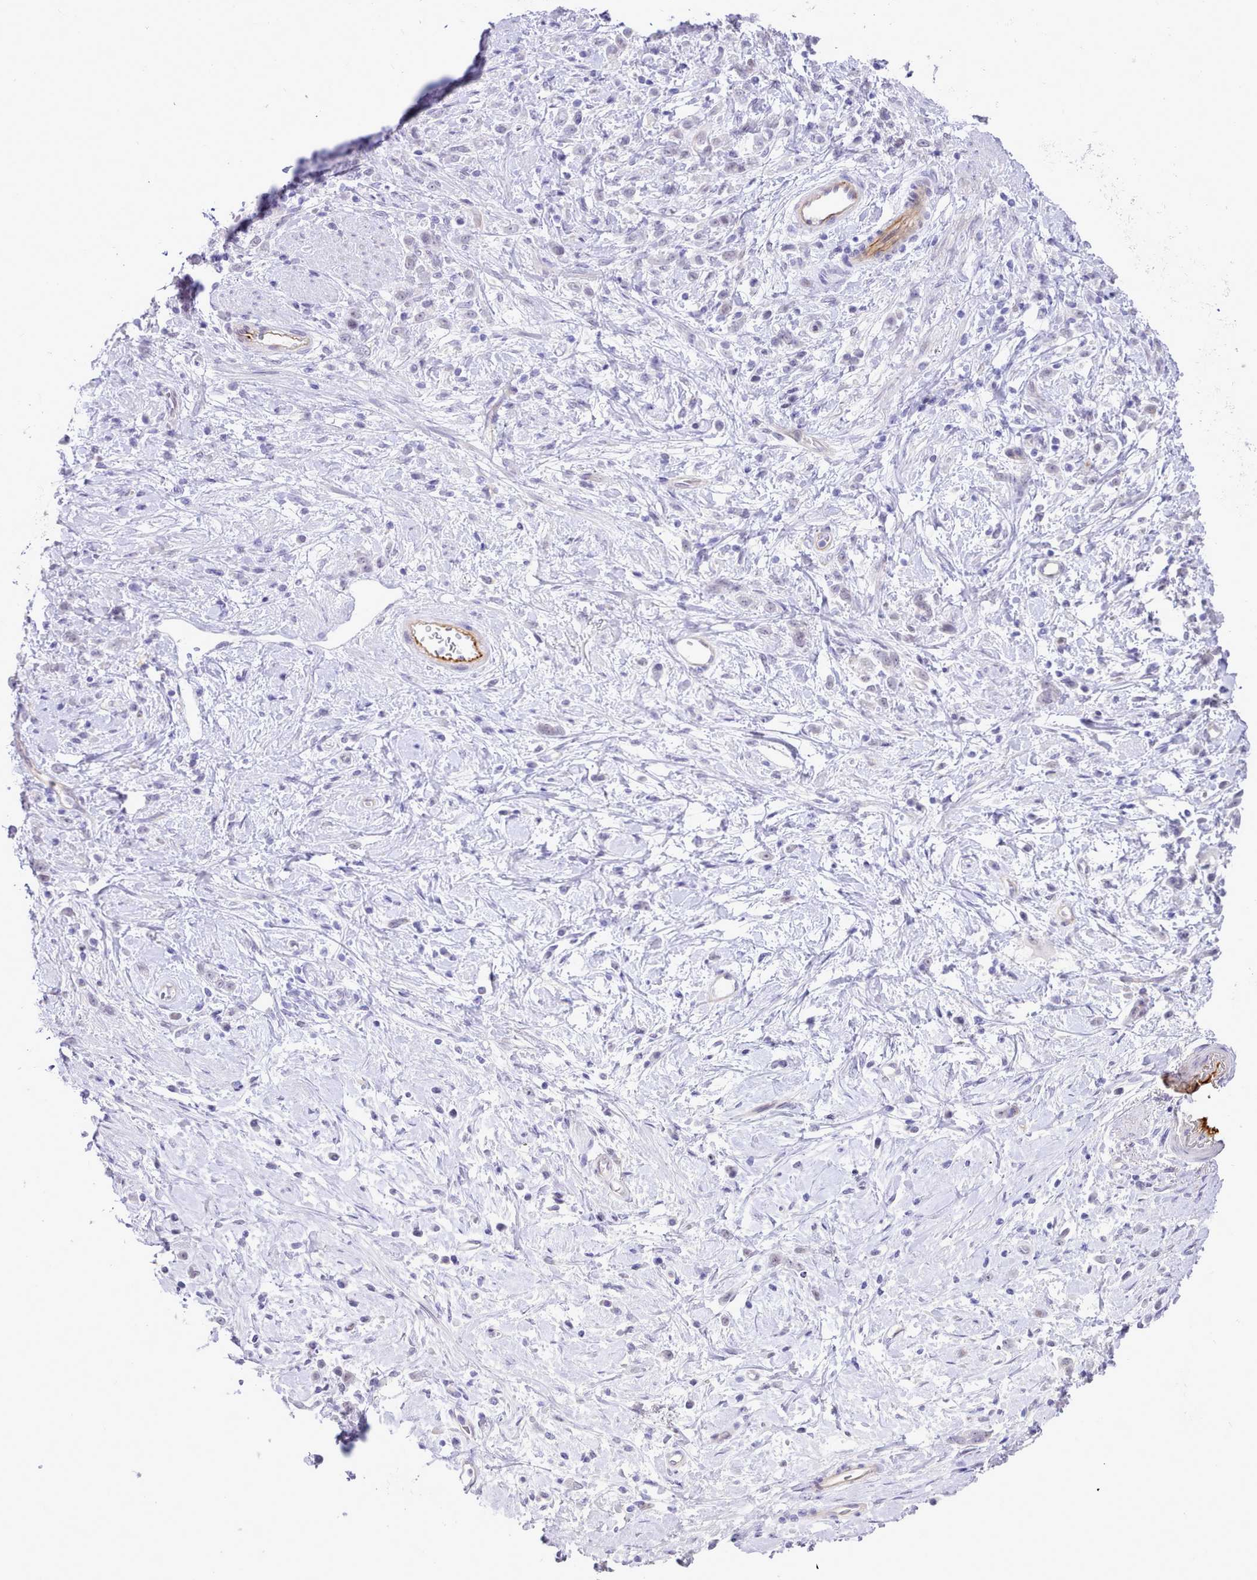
{"staining": {"intensity": "negative", "quantity": "none", "location": "none"}, "tissue": "stomach cancer", "cell_type": "Tumor cells", "image_type": "cancer", "snomed": [{"axis": "morphology", "description": "Adenocarcinoma, NOS"}, {"axis": "topography", "description": "Stomach"}], "caption": "There is no significant staining in tumor cells of stomach cancer (adenocarcinoma).", "gene": "LRRC37A", "patient": {"sex": "female", "age": 60}}